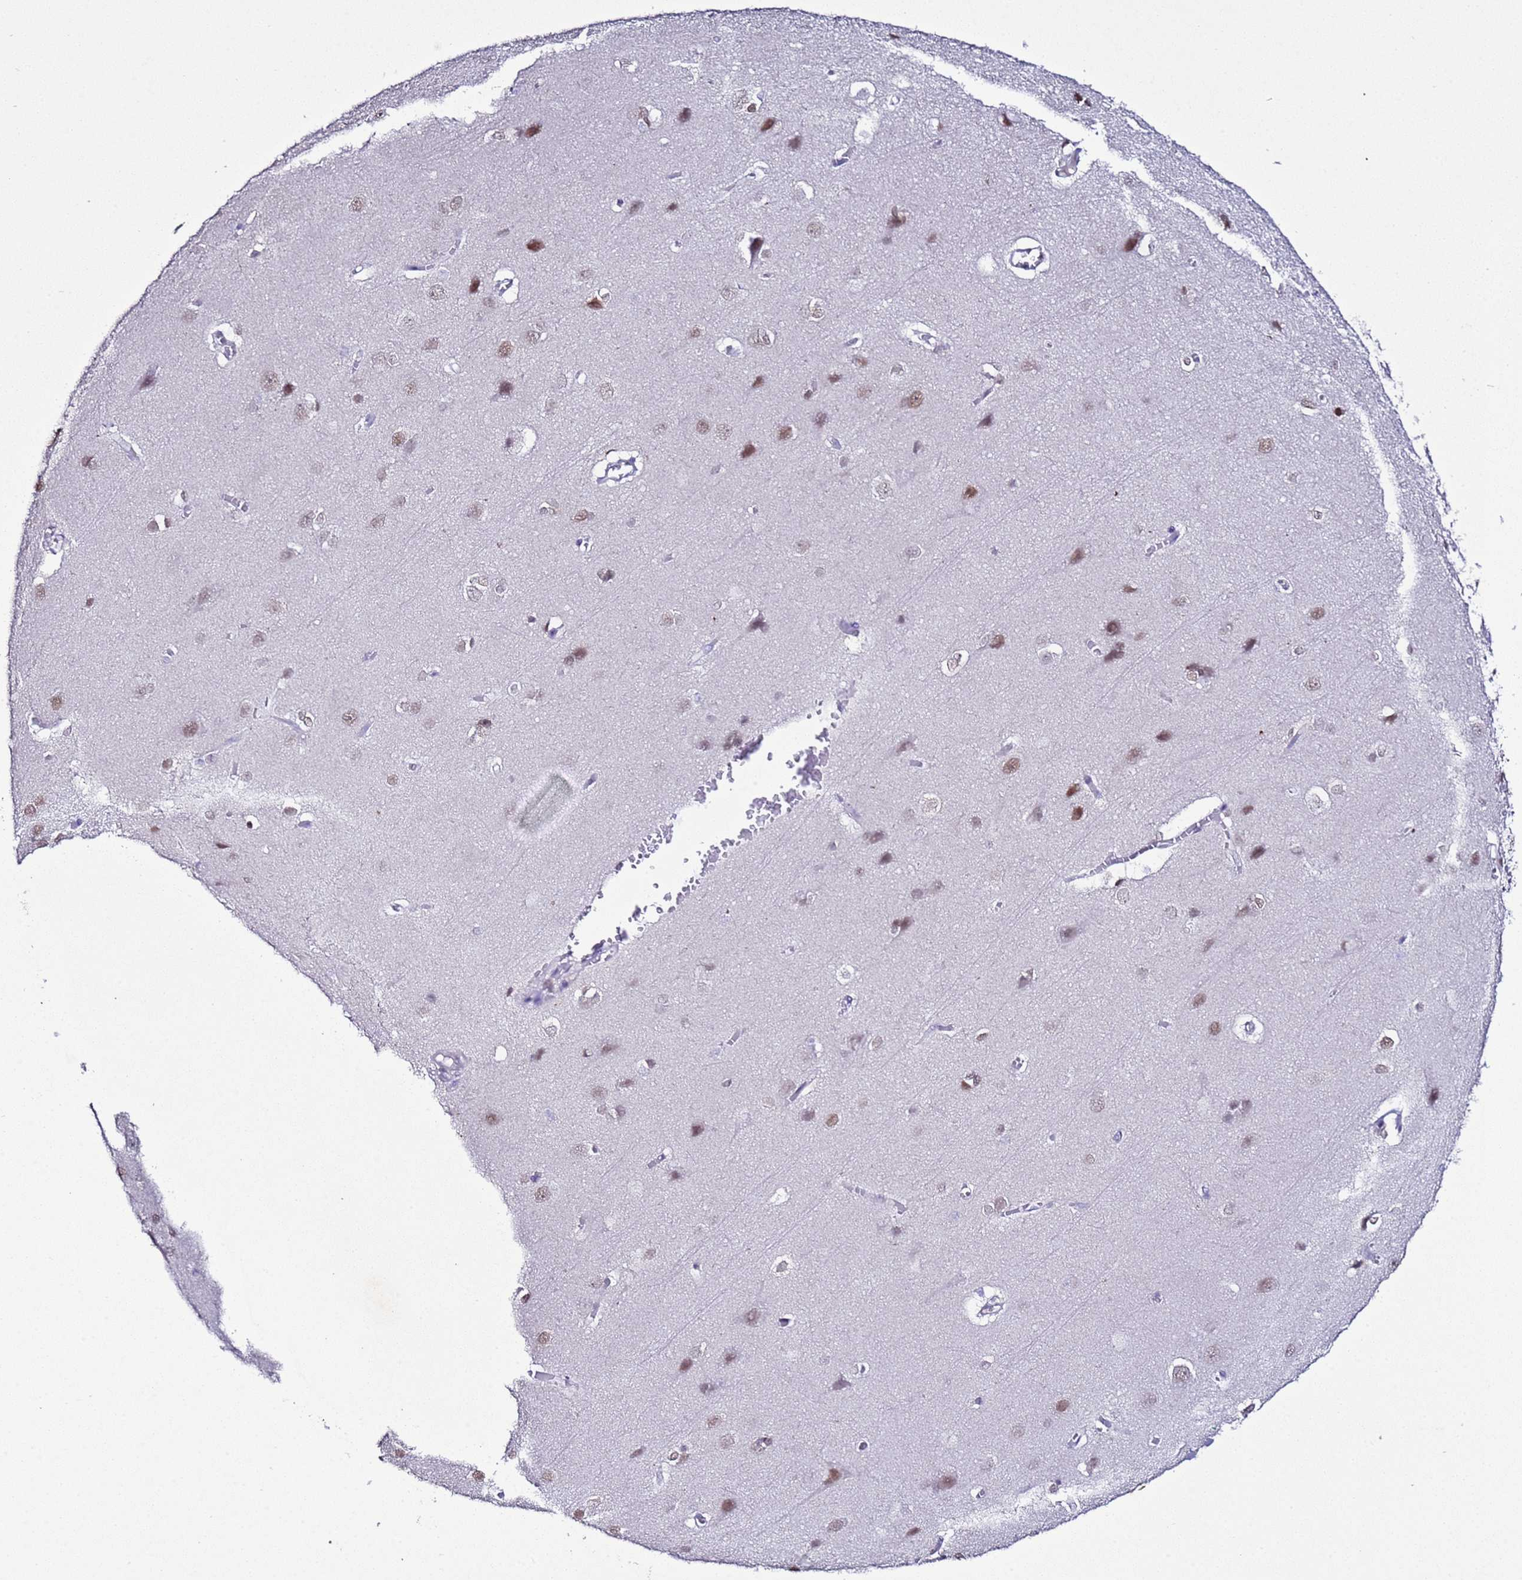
{"staining": {"intensity": "negative", "quantity": "none", "location": "none"}, "tissue": "cerebral cortex", "cell_type": "Endothelial cells", "image_type": "normal", "snomed": [{"axis": "morphology", "description": "Normal tissue, NOS"}, {"axis": "topography", "description": "Cerebral cortex"}], "caption": "There is no significant staining in endothelial cells of cerebral cortex. Brightfield microscopy of IHC stained with DAB (brown) and hematoxylin (blue), captured at high magnification.", "gene": "BCL7A", "patient": {"sex": "male", "age": 37}}